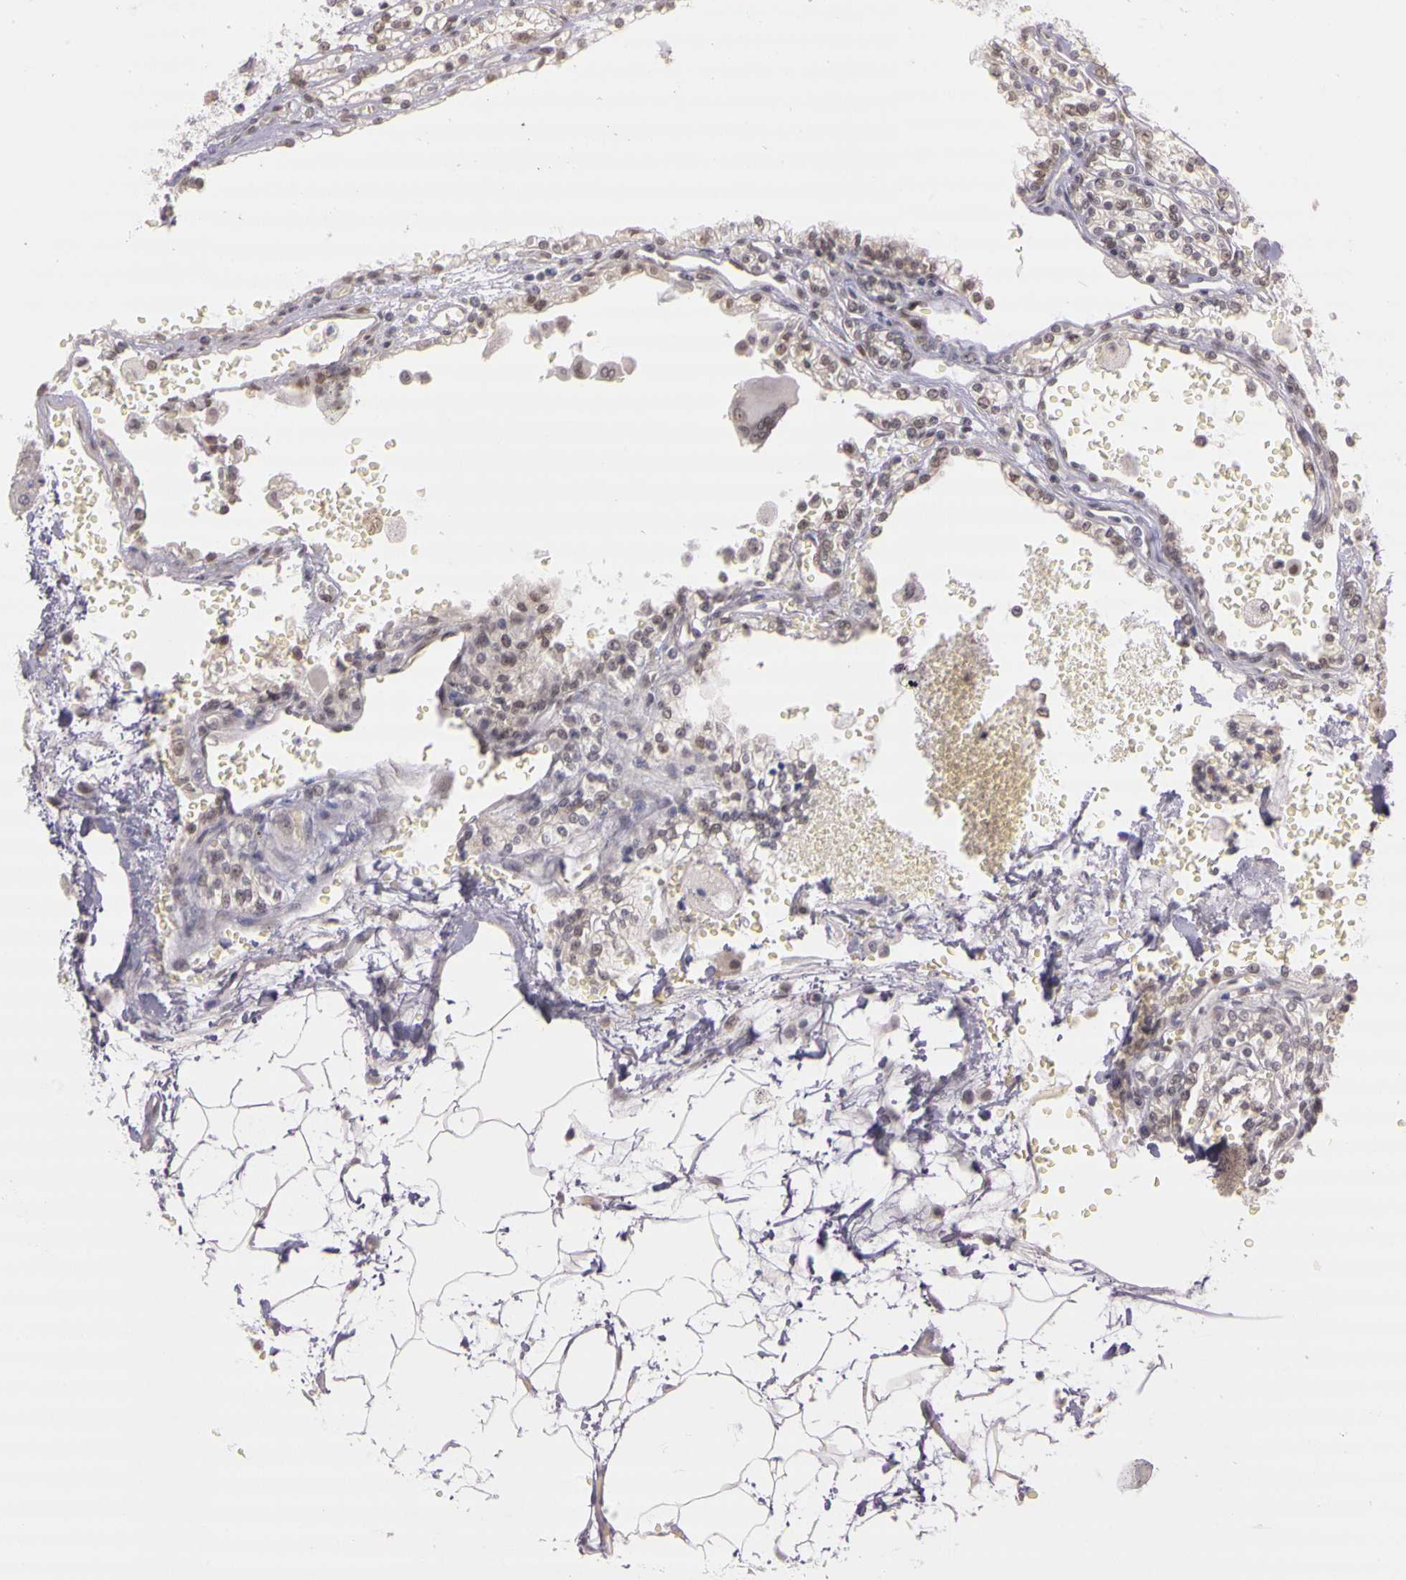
{"staining": {"intensity": "weak", "quantity": "25%-75%", "location": "nuclear"}, "tissue": "renal cancer", "cell_type": "Tumor cells", "image_type": "cancer", "snomed": [{"axis": "morphology", "description": "Adenocarcinoma, NOS"}, {"axis": "topography", "description": "Kidney"}], "caption": "Immunohistochemistry of human renal cancer (adenocarcinoma) displays low levels of weak nuclear staining in approximately 25%-75% of tumor cells.", "gene": "WDR13", "patient": {"sex": "female", "age": 56}}